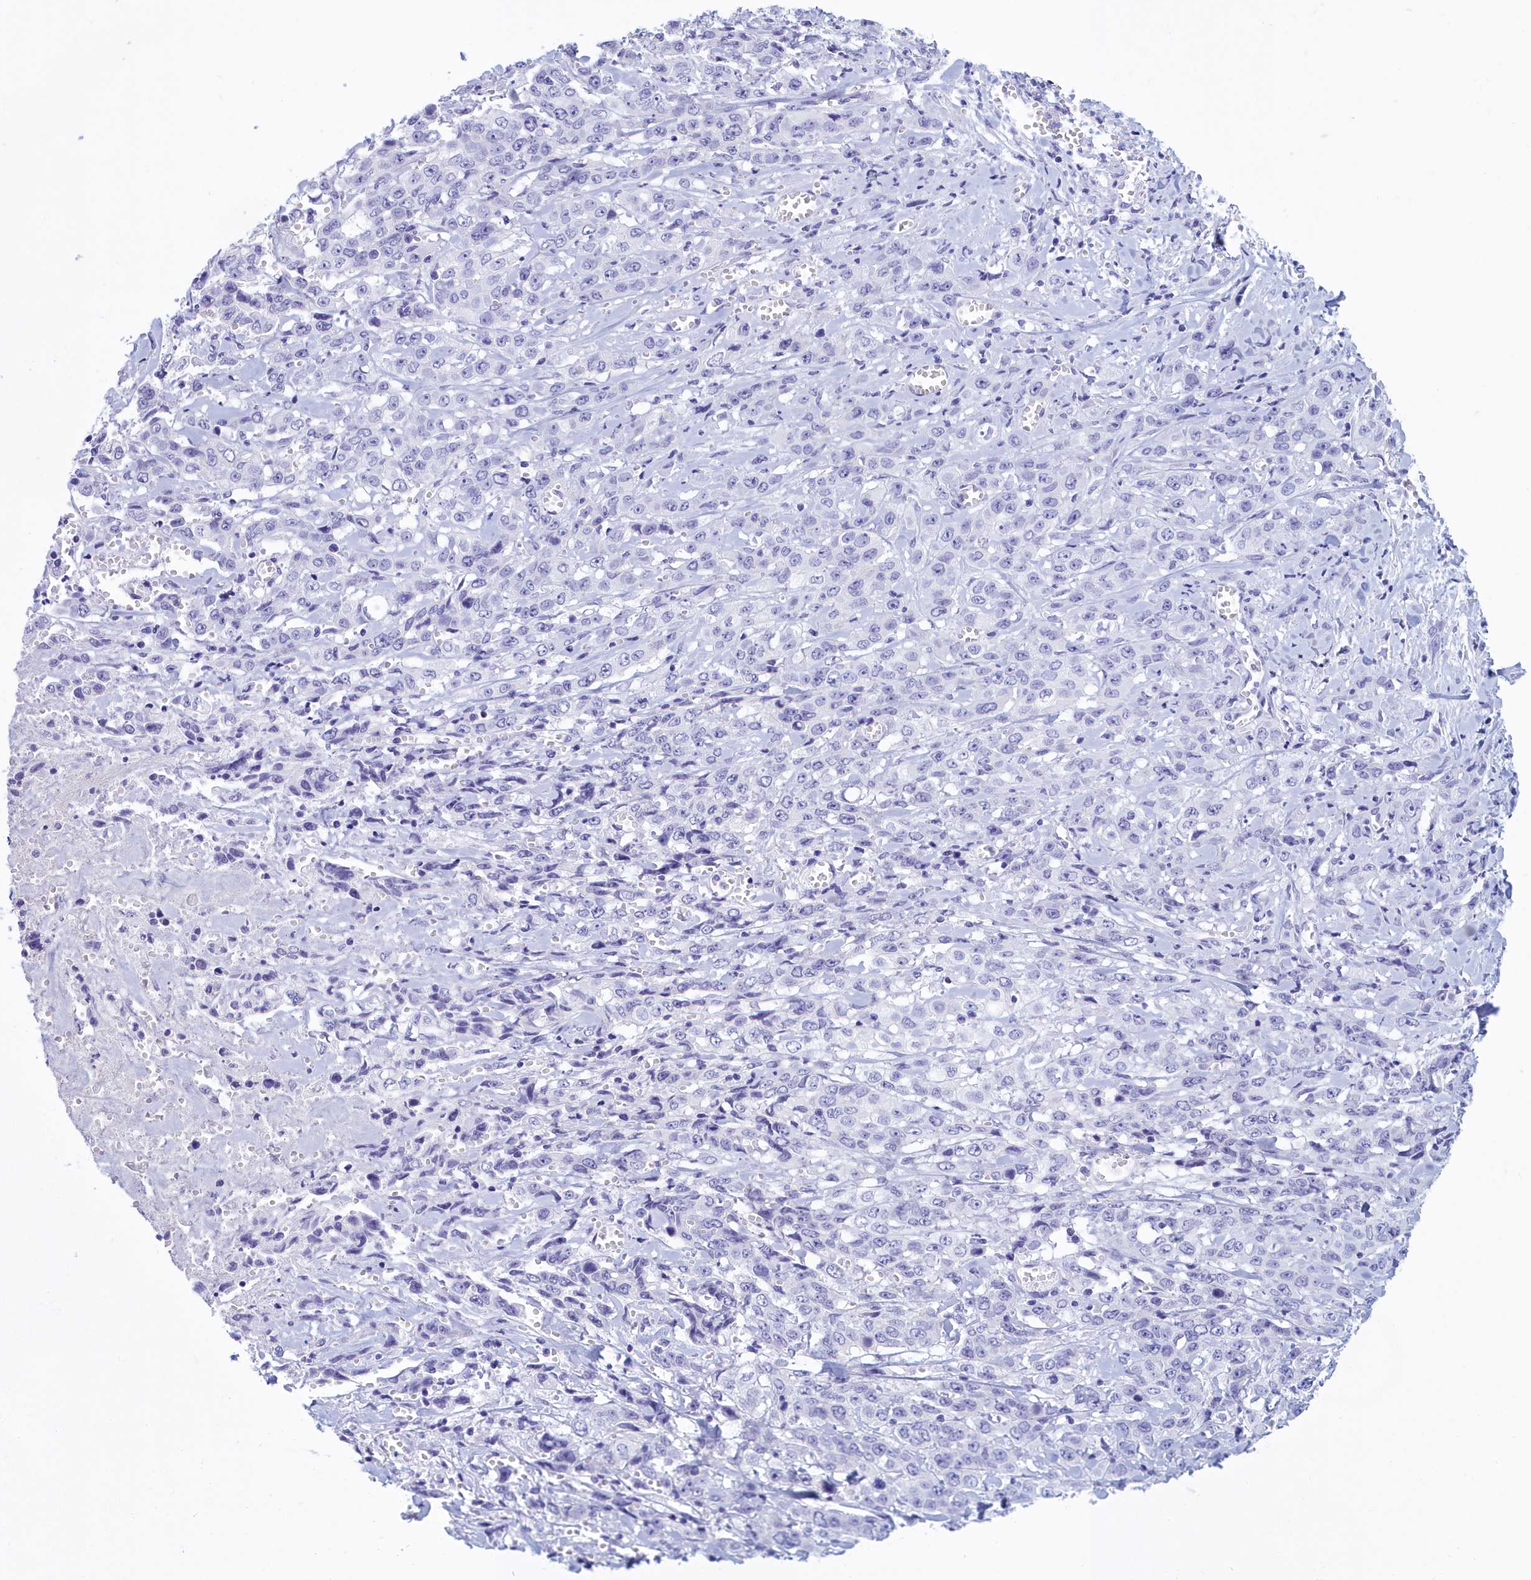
{"staining": {"intensity": "negative", "quantity": "none", "location": "none"}, "tissue": "stomach cancer", "cell_type": "Tumor cells", "image_type": "cancer", "snomed": [{"axis": "morphology", "description": "Adenocarcinoma, NOS"}, {"axis": "topography", "description": "Stomach, upper"}], "caption": "Stomach cancer stained for a protein using immunohistochemistry exhibits no positivity tumor cells.", "gene": "TMEM97", "patient": {"sex": "male", "age": 62}}